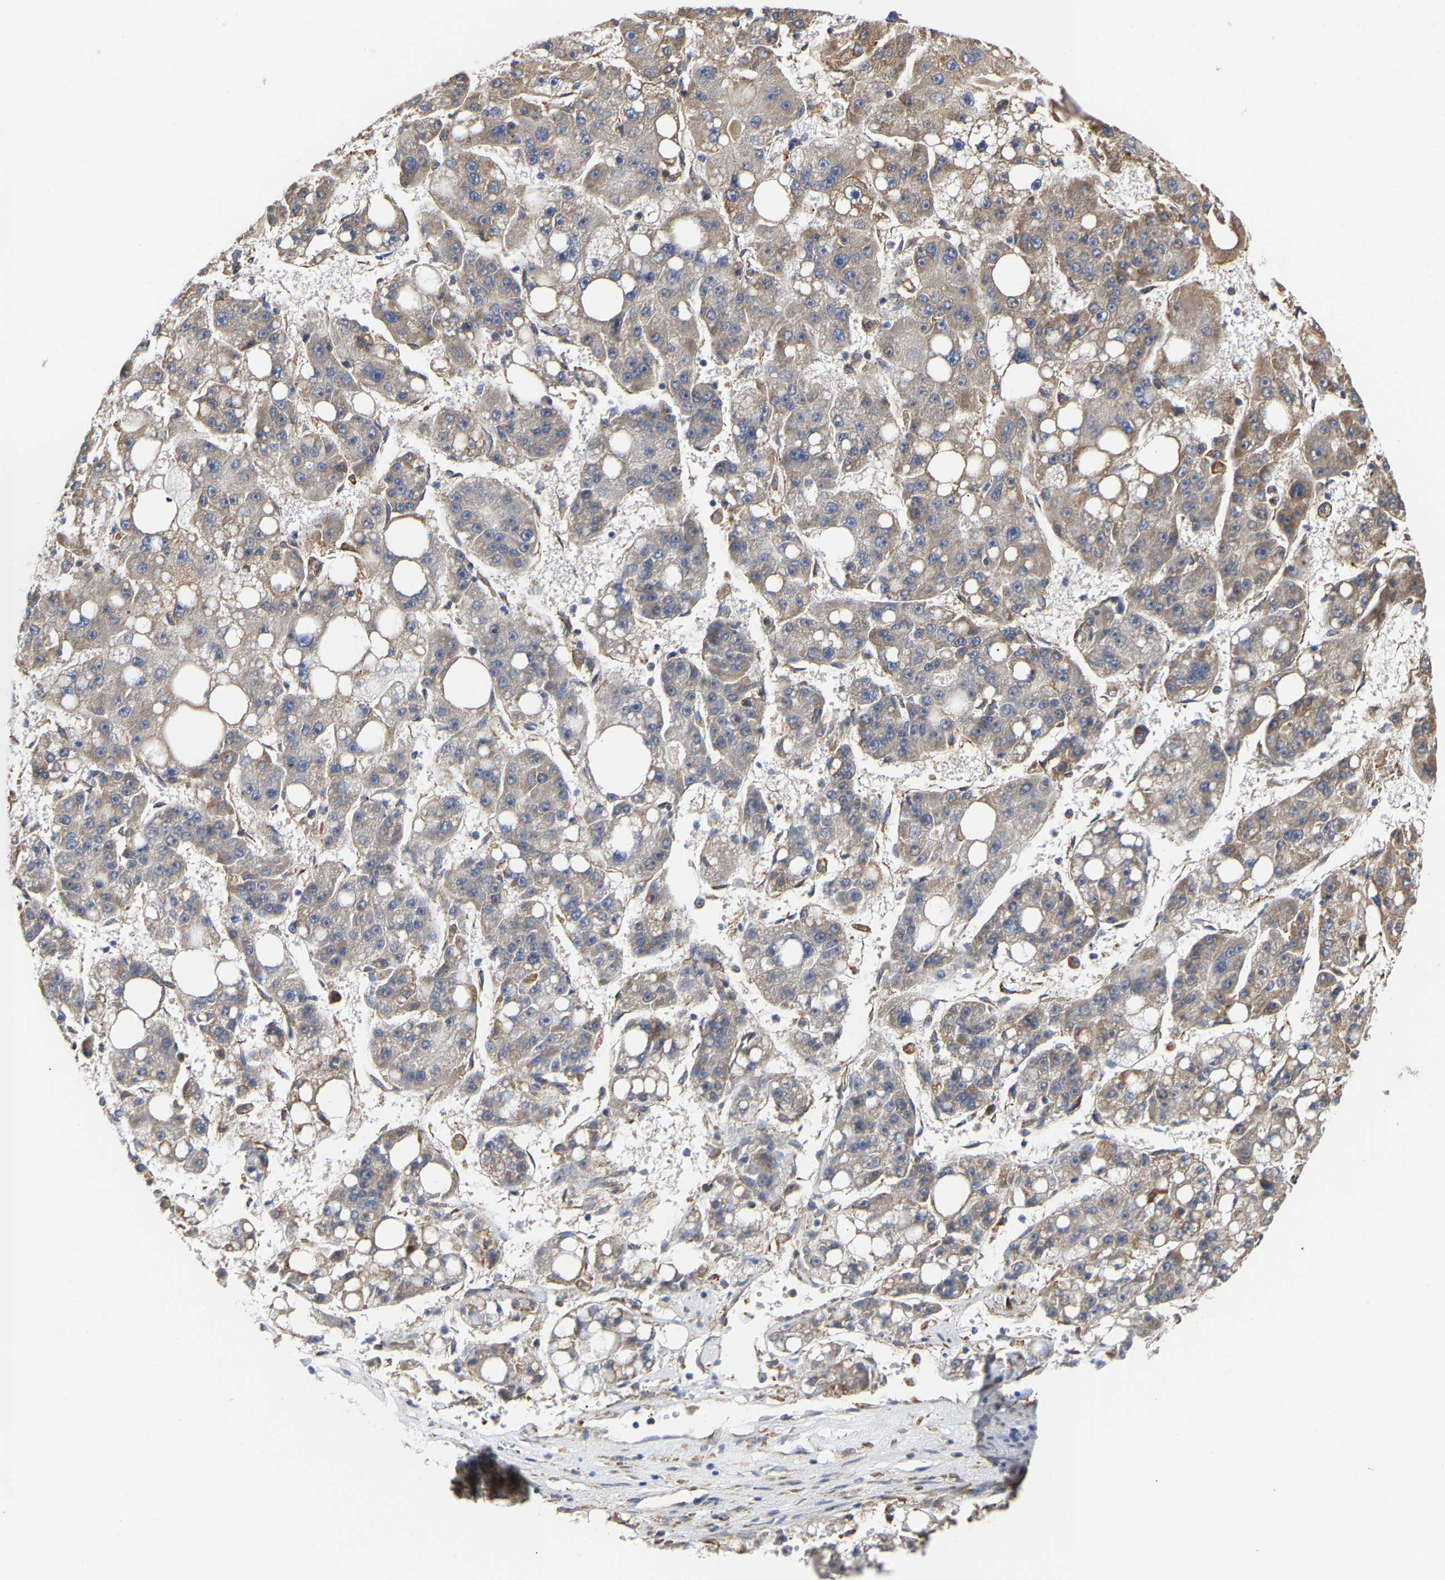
{"staining": {"intensity": "weak", "quantity": "<25%", "location": "cytoplasmic/membranous"}, "tissue": "liver cancer", "cell_type": "Tumor cells", "image_type": "cancer", "snomed": [{"axis": "morphology", "description": "Carcinoma, Hepatocellular, NOS"}, {"axis": "topography", "description": "Liver"}], "caption": "Tumor cells are negative for protein expression in human hepatocellular carcinoma (liver).", "gene": "ARAP1", "patient": {"sex": "female", "age": 61}}